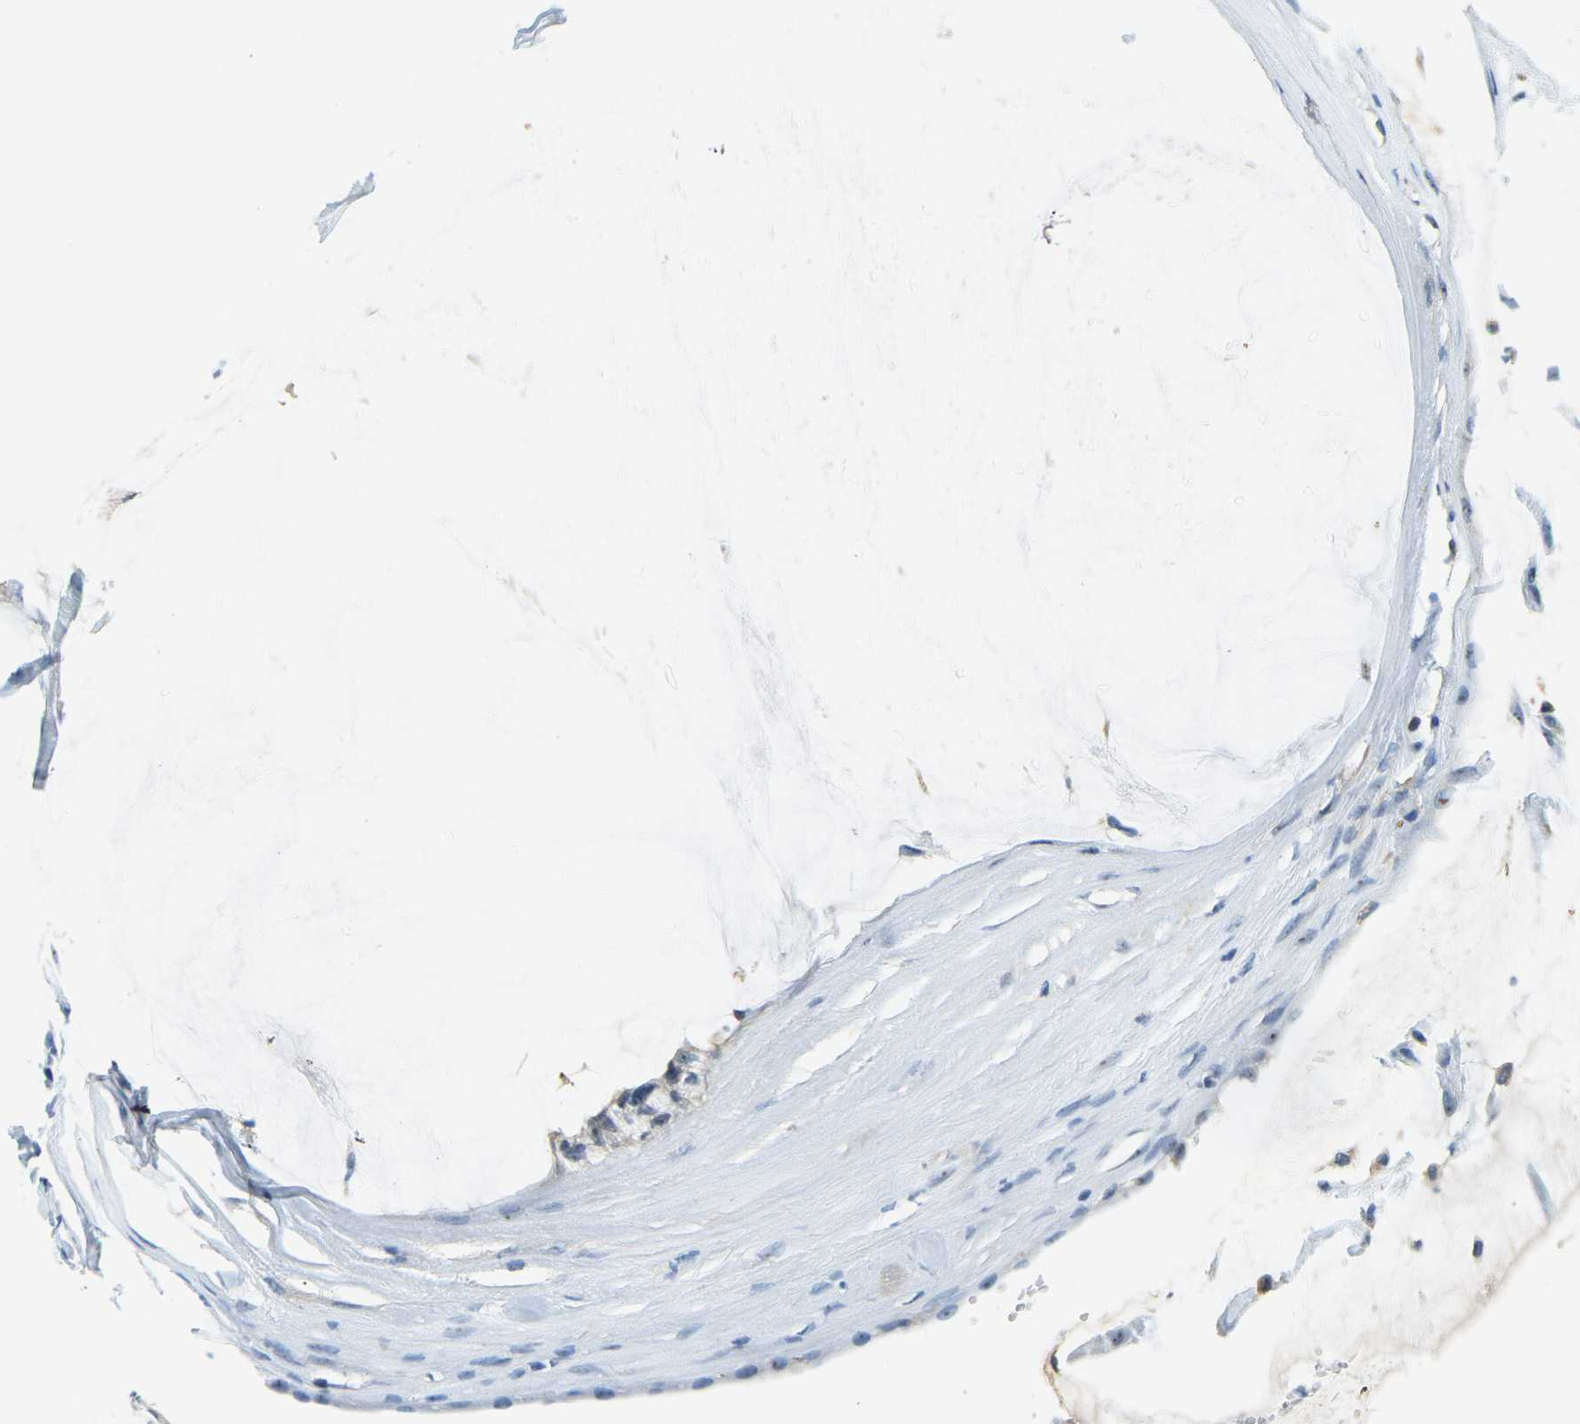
{"staining": {"intensity": "weak", "quantity": "<25%", "location": "nuclear"}, "tissue": "ovarian cancer", "cell_type": "Tumor cells", "image_type": "cancer", "snomed": [{"axis": "morphology", "description": "Cystadenocarcinoma, mucinous, NOS"}, {"axis": "topography", "description": "Ovary"}], "caption": "IHC of human ovarian cancer shows no staining in tumor cells.", "gene": "RRP1", "patient": {"sex": "female", "age": 39}}